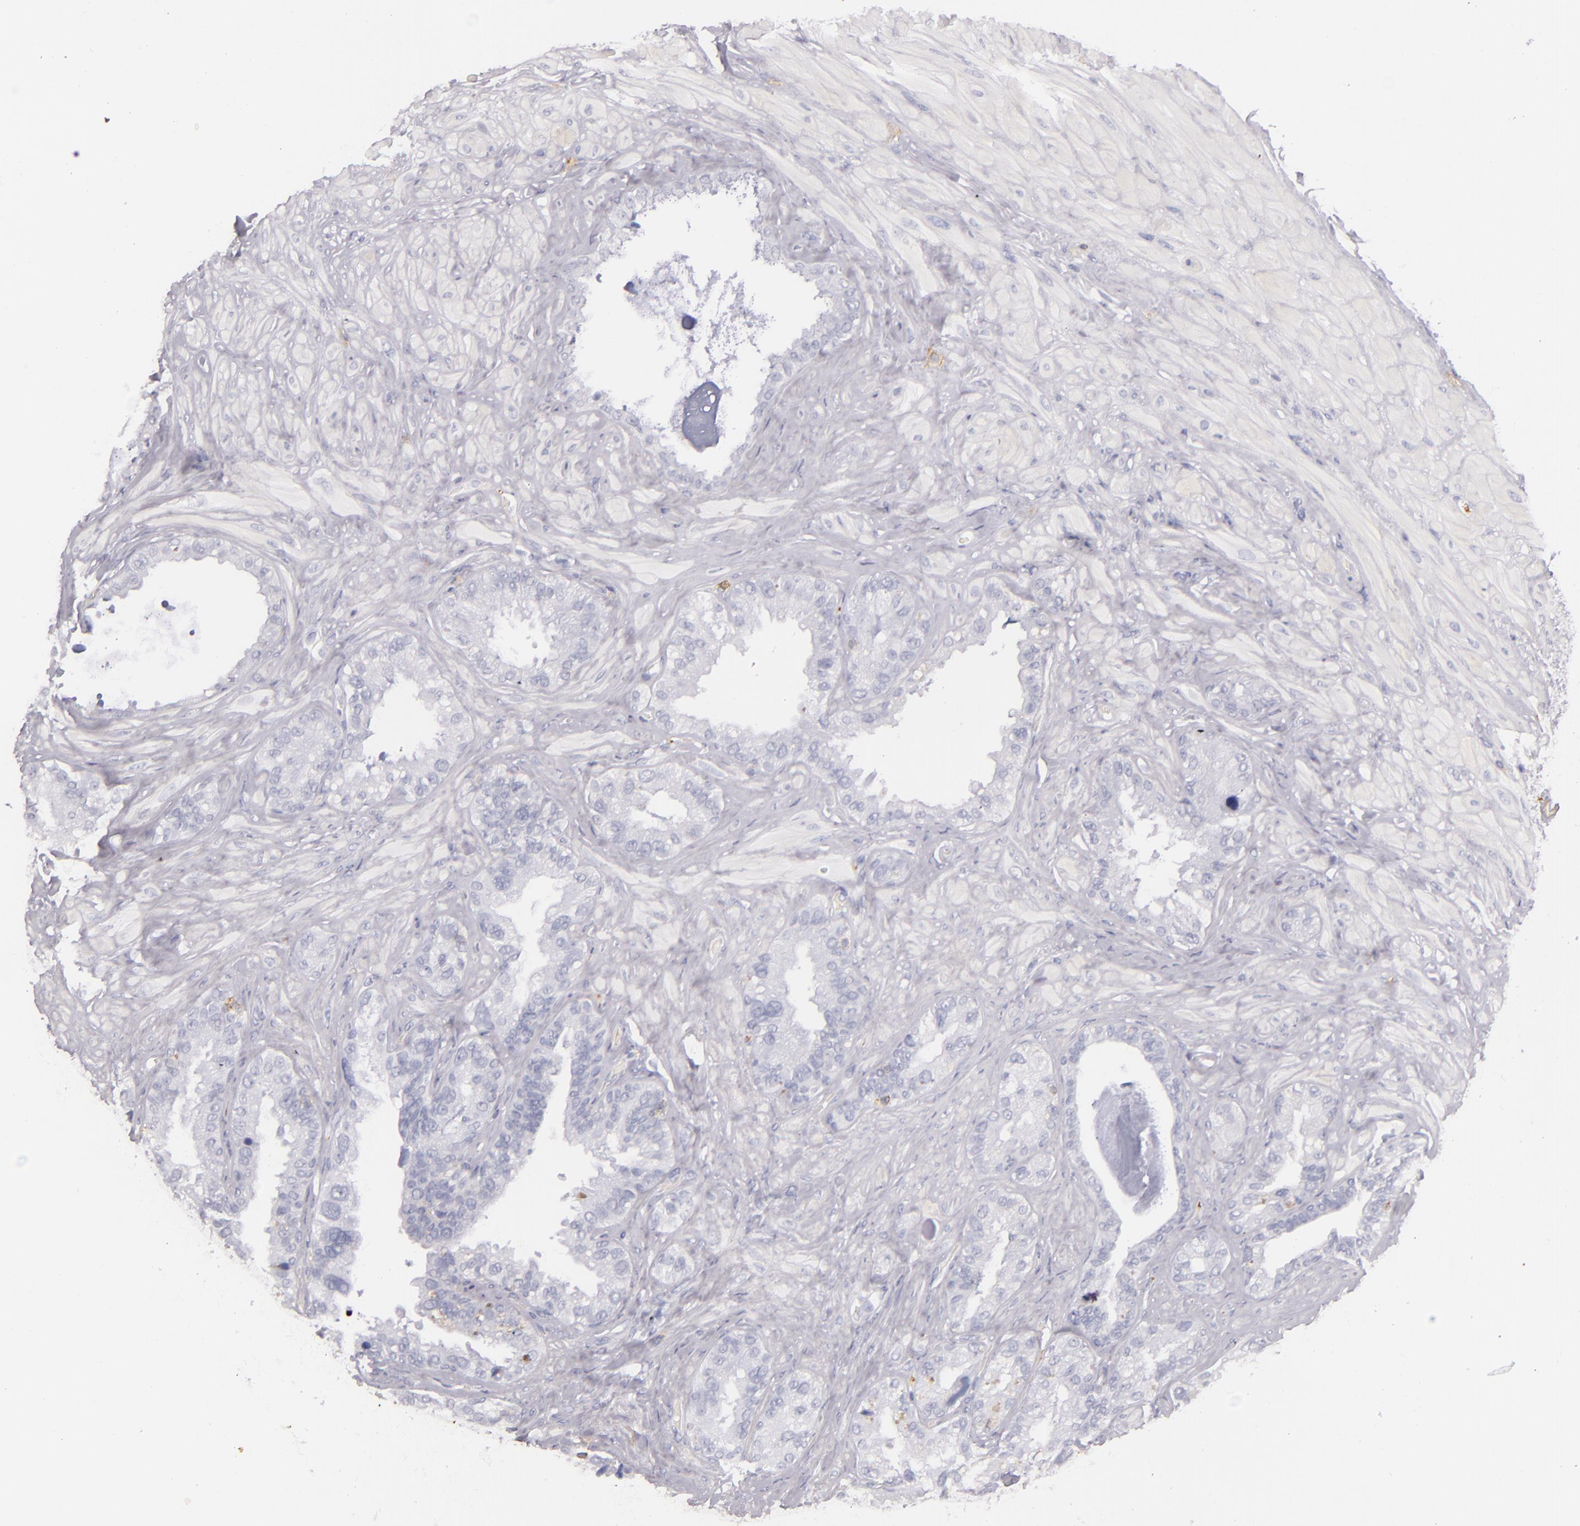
{"staining": {"intensity": "negative", "quantity": "none", "location": "none"}, "tissue": "seminal vesicle", "cell_type": "Glandular cells", "image_type": "normal", "snomed": [{"axis": "morphology", "description": "Normal tissue, NOS"}, {"axis": "topography", "description": "Seminal veicle"}], "caption": "A high-resolution image shows immunohistochemistry staining of benign seminal vesicle, which displays no significant positivity in glandular cells. Brightfield microscopy of IHC stained with DAB (brown) and hematoxylin (blue), captured at high magnification.", "gene": "LAT", "patient": {"sex": "male", "age": 63}}